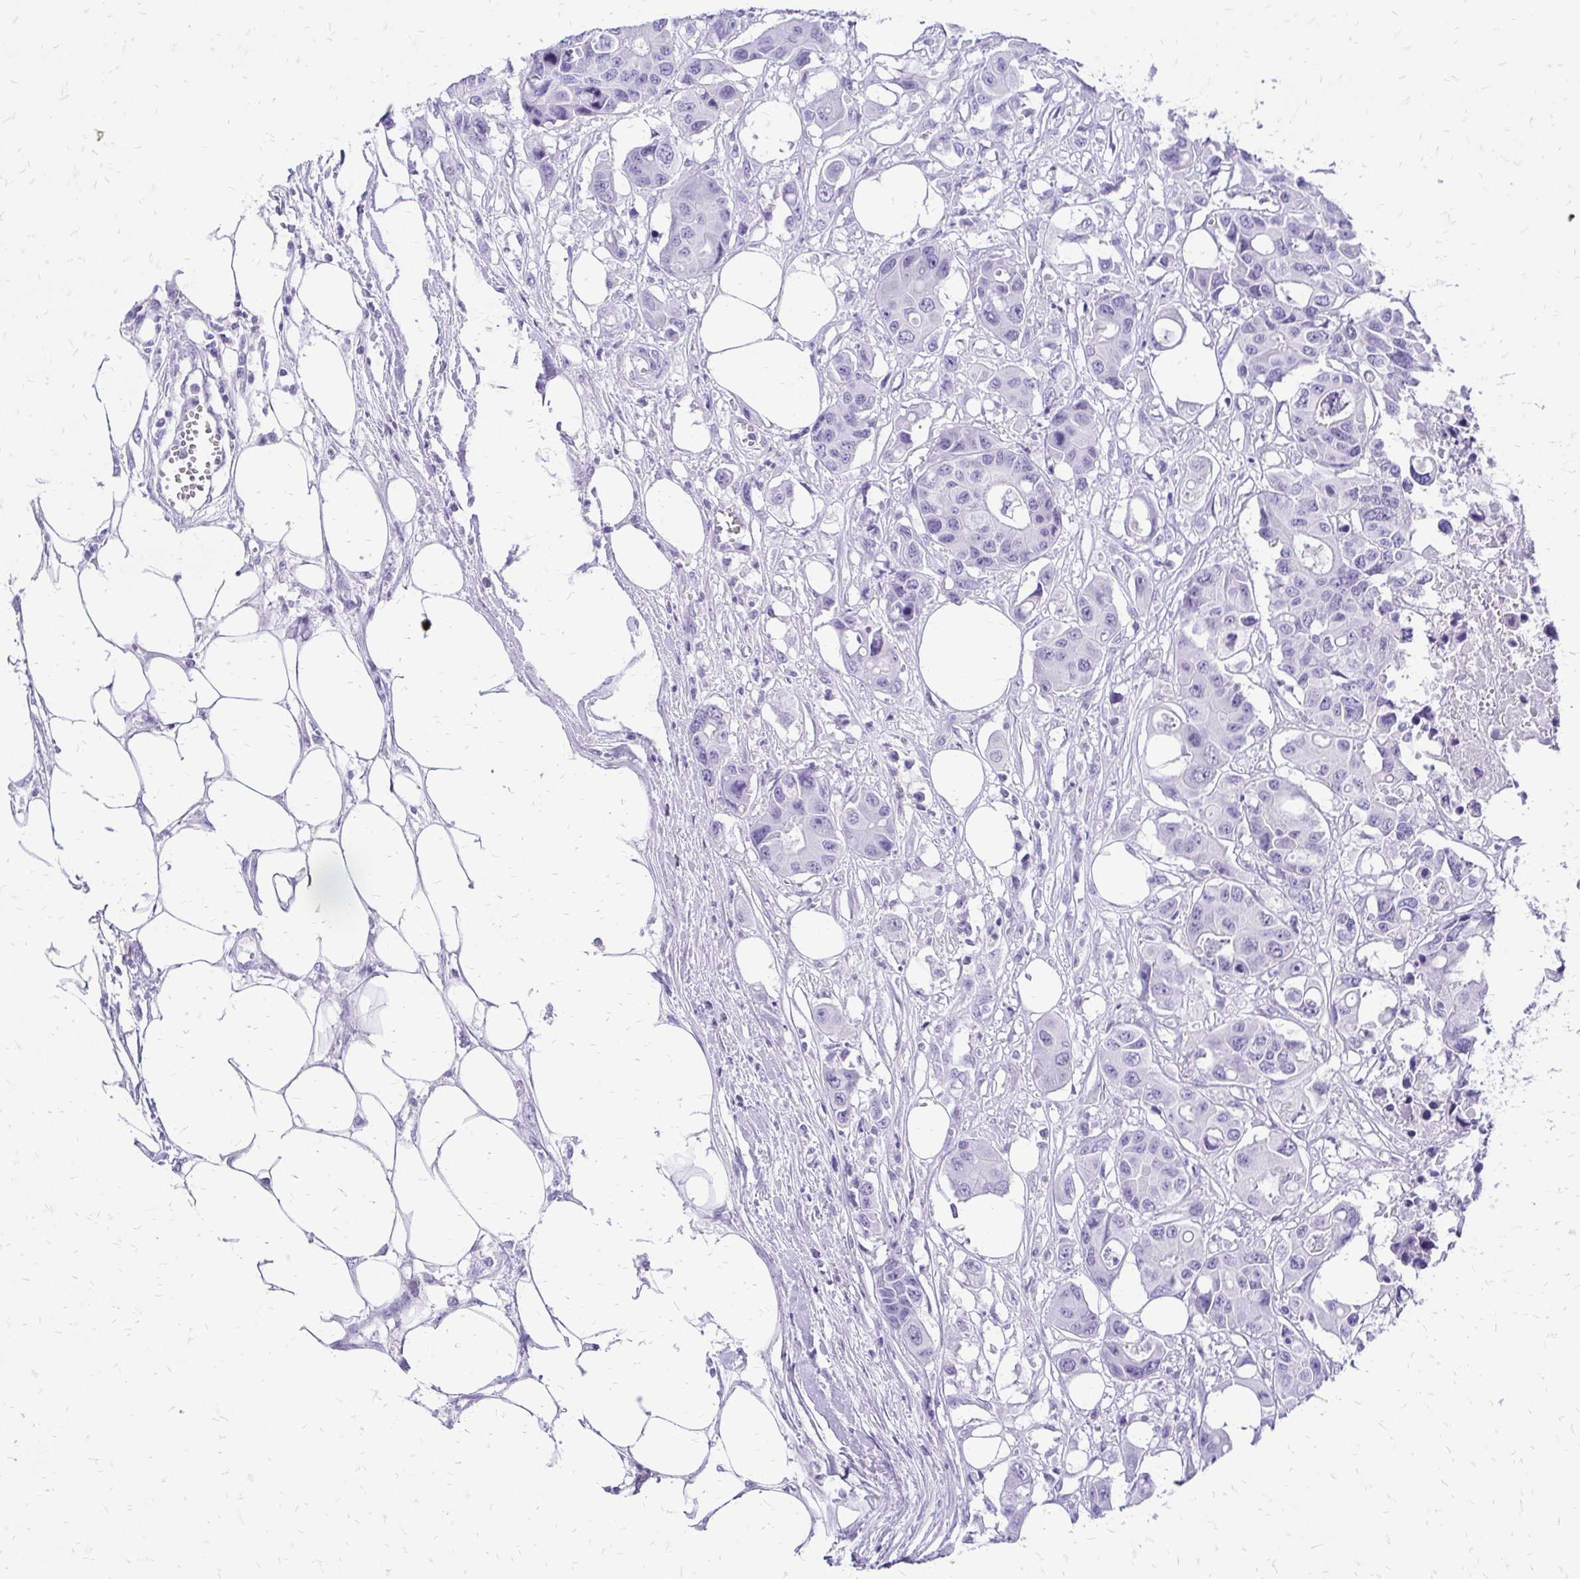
{"staining": {"intensity": "negative", "quantity": "none", "location": "none"}, "tissue": "colorectal cancer", "cell_type": "Tumor cells", "image_type": "cancer", "snomed": [{"axis": "morphology", "description": "Adenocarcinoma, NOS"}, {"axis": "topography", "description": "Colon"}], "caption": "Tumor cells show no significant protein expression in colorectal adenocarcinoma.", "gene": "SLC32A1", "patient": {"sex": "male", "age": 77}}